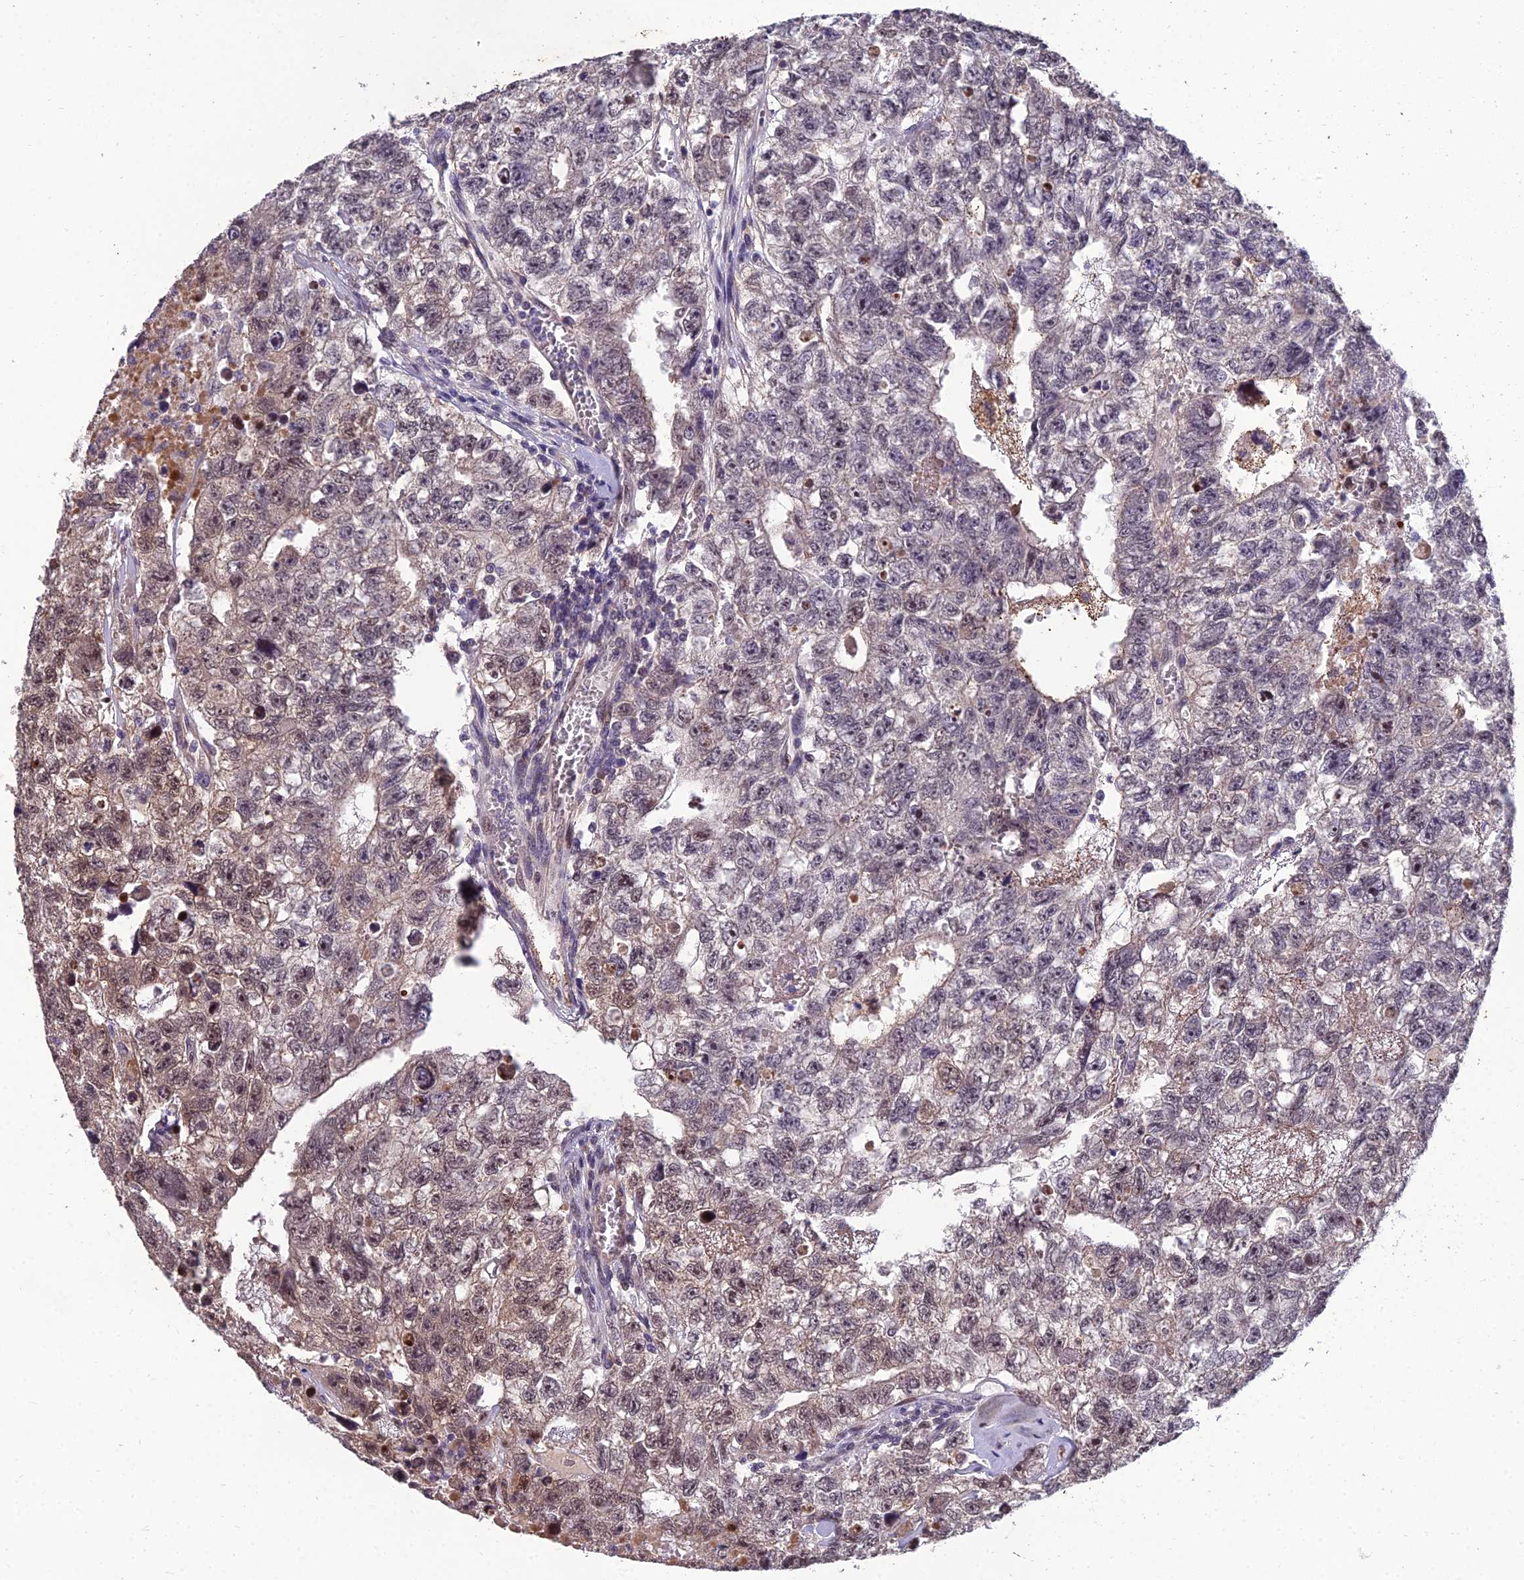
{"staining": {"intensity": "moderate", "quantity": ">75%", "location": "cytoplasmic/membranous,nuclear"}, "tissue": "testis cancer", "cell_type": "Tumor cells", "image_type": "cancer", "snomed": [{"axis": "morphology", "description": "Carcinoma, Embryonal, NOS"}, {"axis": "topography", "description": "Testis"}], "caption": "Immunohistochemistry (IHC) of human testis embryonal carcinoma exhibits medium levels of moderate cytoplasmic/membranous and nuclear staining in approximately >75% of tumor cells.", "gene": "GRWD1", "patient": {"sex": "male", "age": 26}}